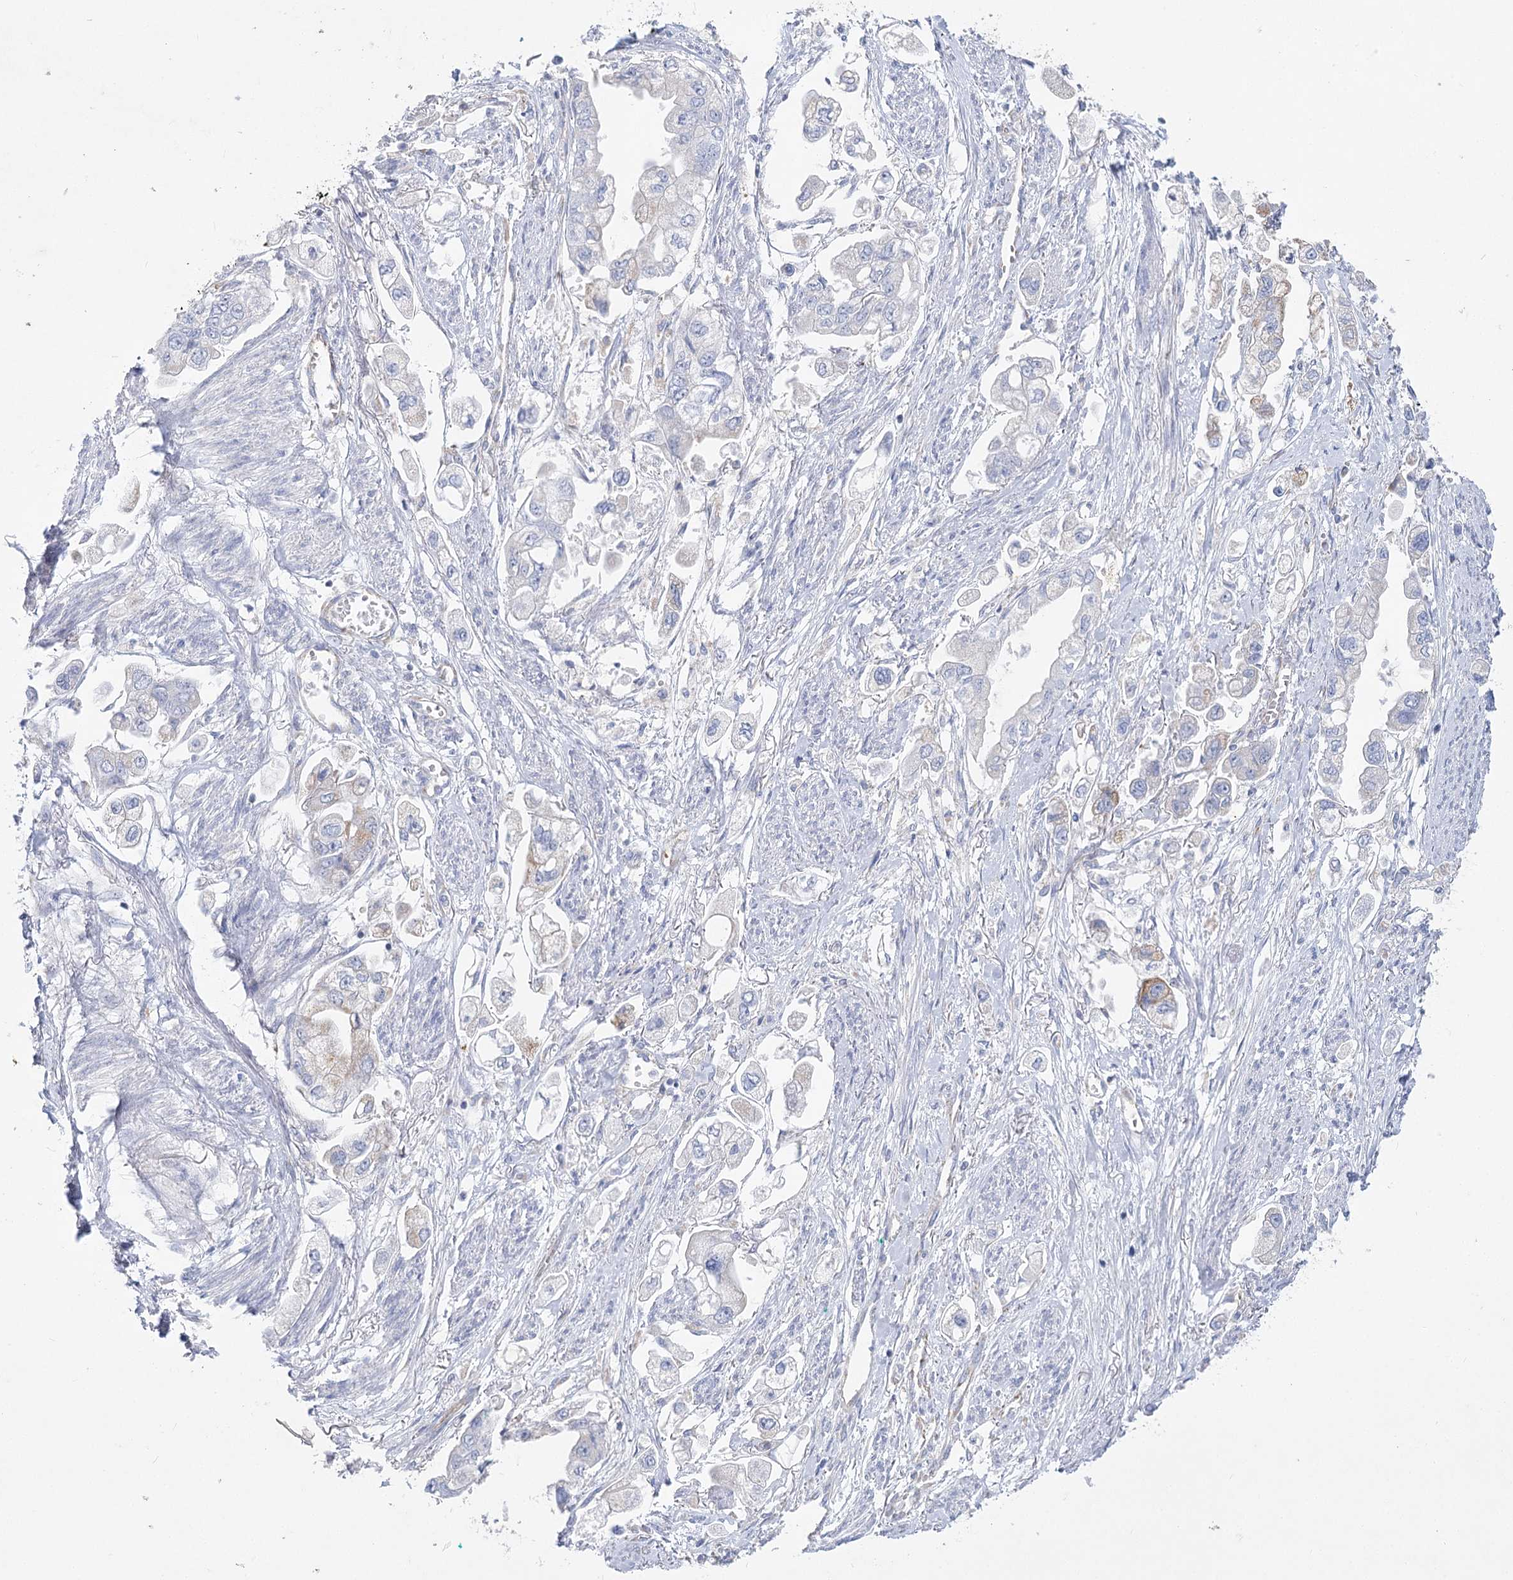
{"staining": {"intensity": "negative", "quantity": "none", "location": "none"}, "tissue": "stomach cancer", "cell_type": "Tumor cells", "image_type": "cancer", "snomed": [{"axis": "morphology", "description": "Adenocarcinoma, NOS"}, {"axis": "topography", "description": "Stomach"}], "caption": "The photomicrograph shows no significant expression in tumor cells of stomach cancer. The staining is performed using DAB brown chromogen with nuclei counter-stained in using hematoxylin.", "gene": "DHTKD1", "patient": {"sex": "male", "age": 62}}